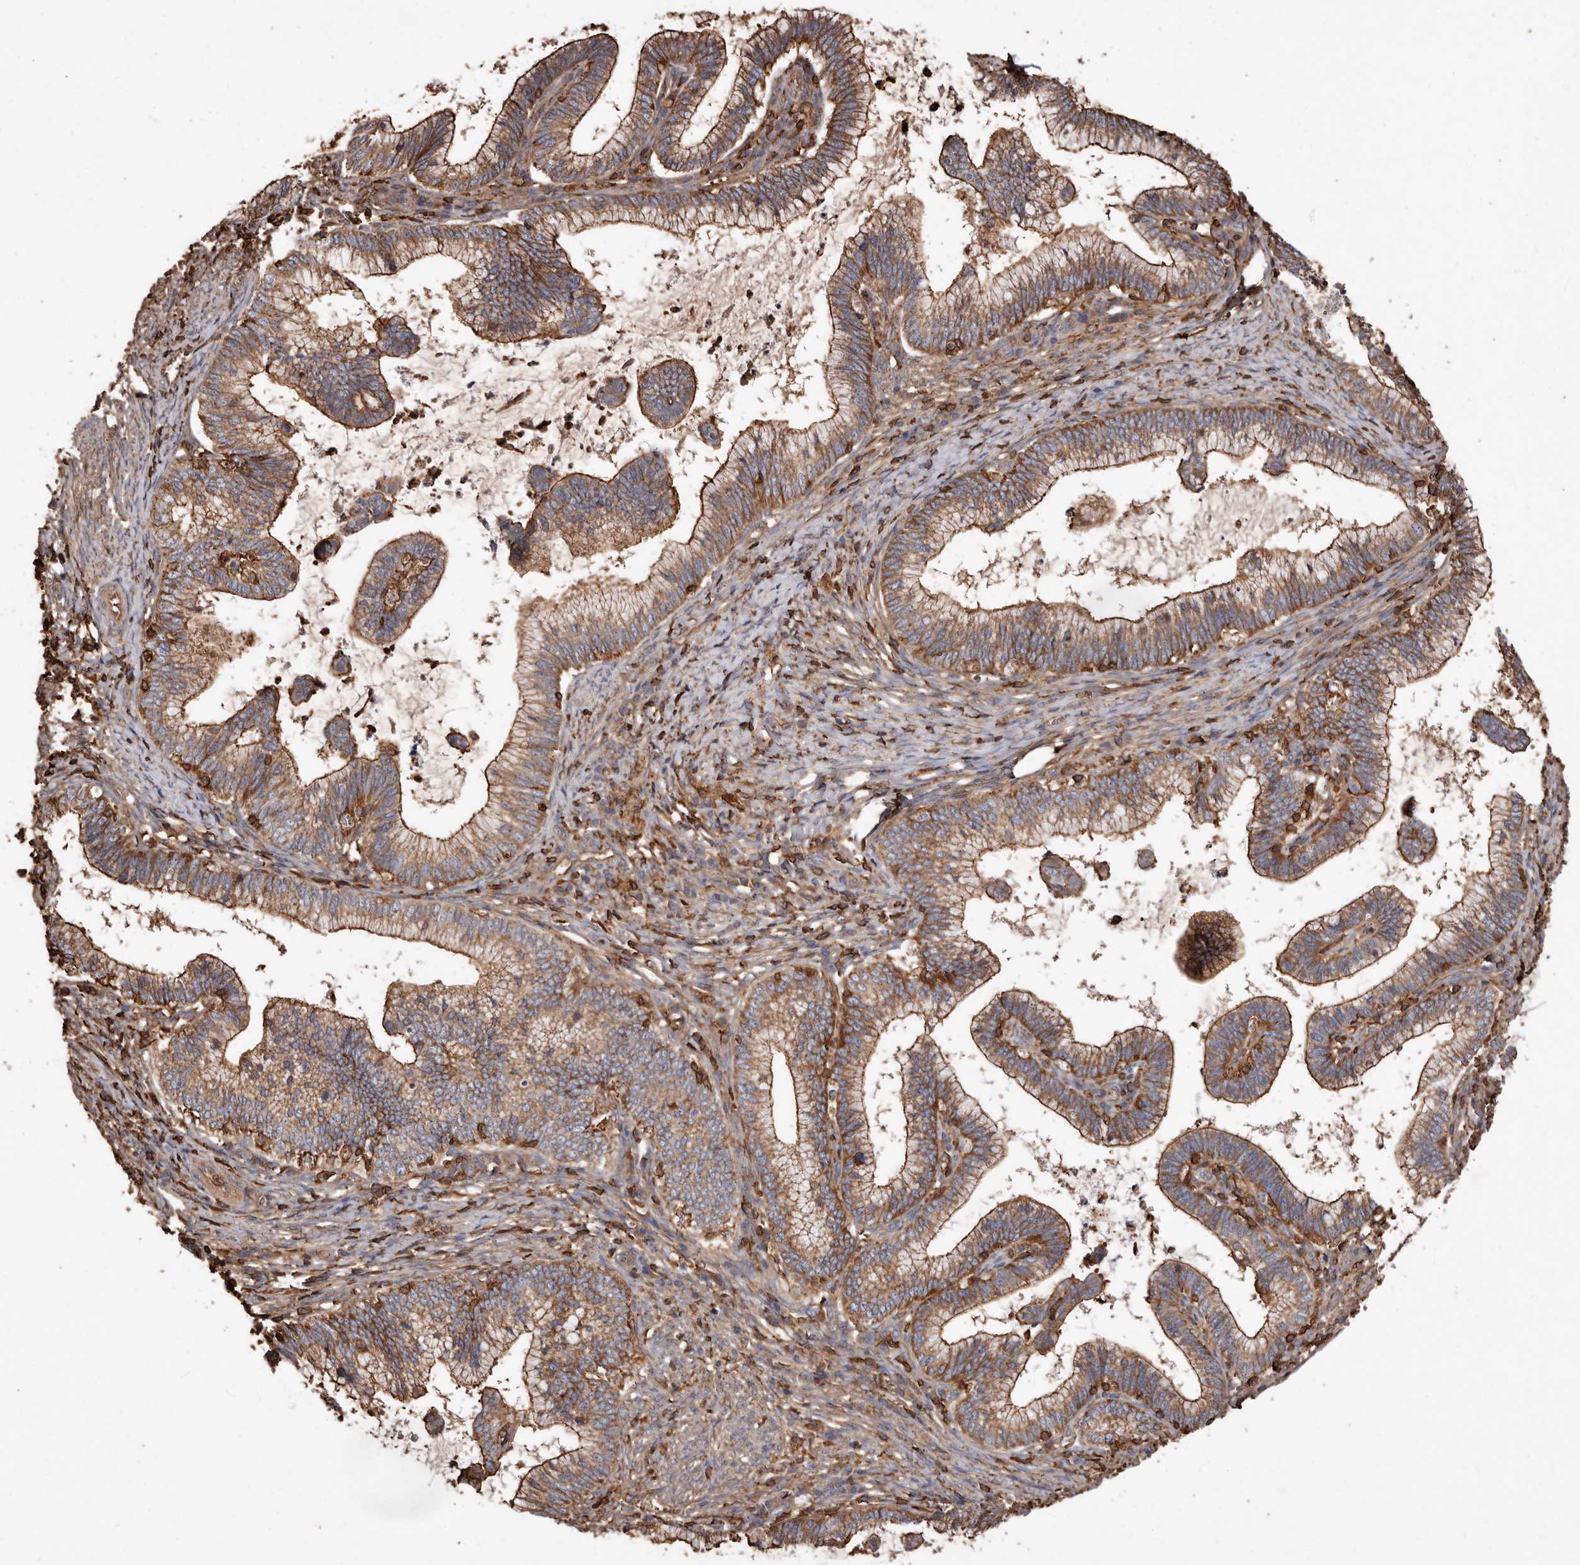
{"staining": {"intensity": "moderate", "quantity": ">75%", "location": "cytoplasmic/membranous"}, "tissue": "cervical cancer", "cell_type": "Tumor cells", "image_type": "cancer", "snomed": [{"axis": "morphology", "description": "Adenocarcinoma, NOS"}, {"axis": "topography", "description": "Cervix"}], "caption": "A histopathology image of cervical cancer (adenocarcinoma) stained for a protein exhibits moderate cytoplasmic/membranous brown staining in tumor cells. (DAB (3,3'-diaminobenzidine) IHC with brightfield microscopy, high magnification).", "gene": "COQ8B", "patient": {"sex": "female", "age": 36}}